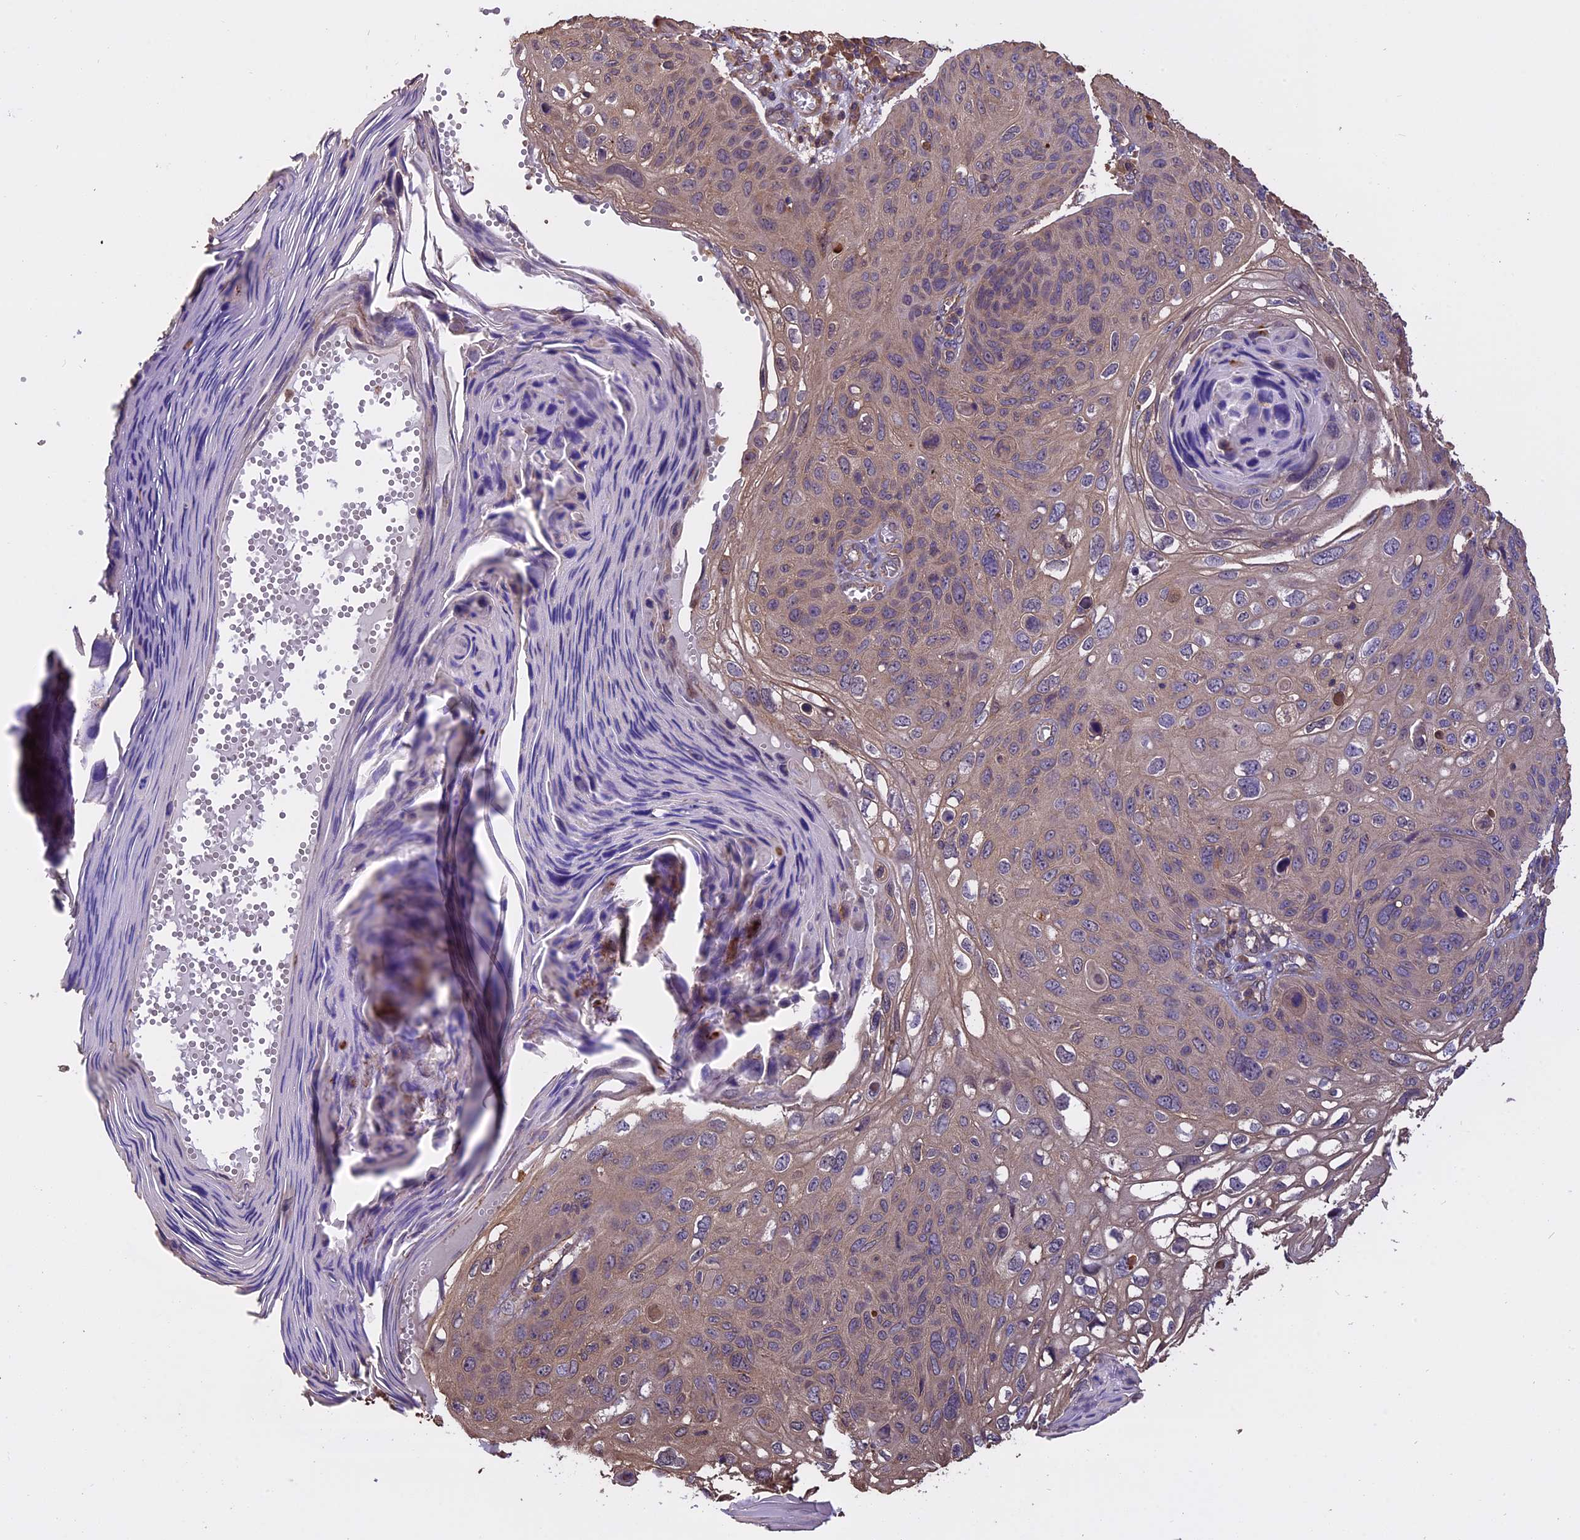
{"staining": {"intensity": "weak", "quantity": "25%-75%", "location": "cytoplasmic/membranous"}, "tissue": "skin cancer", "cell_type": "Tumor cells", "image_type": "cancer", "snomed": [{"axis": "morphology", "description": "Squamous cell carcinoma, NOS"}, {"axis": "topography", "description": "Skin"}], "caption": "An image of skin cancer (squamous cell carcinoma) stained for a protein shows weak cytoplasmic/membranous brown staining in tumor cells.", "gene": "CHMP2A", "patient": {"sex": "female", "age": 90}}